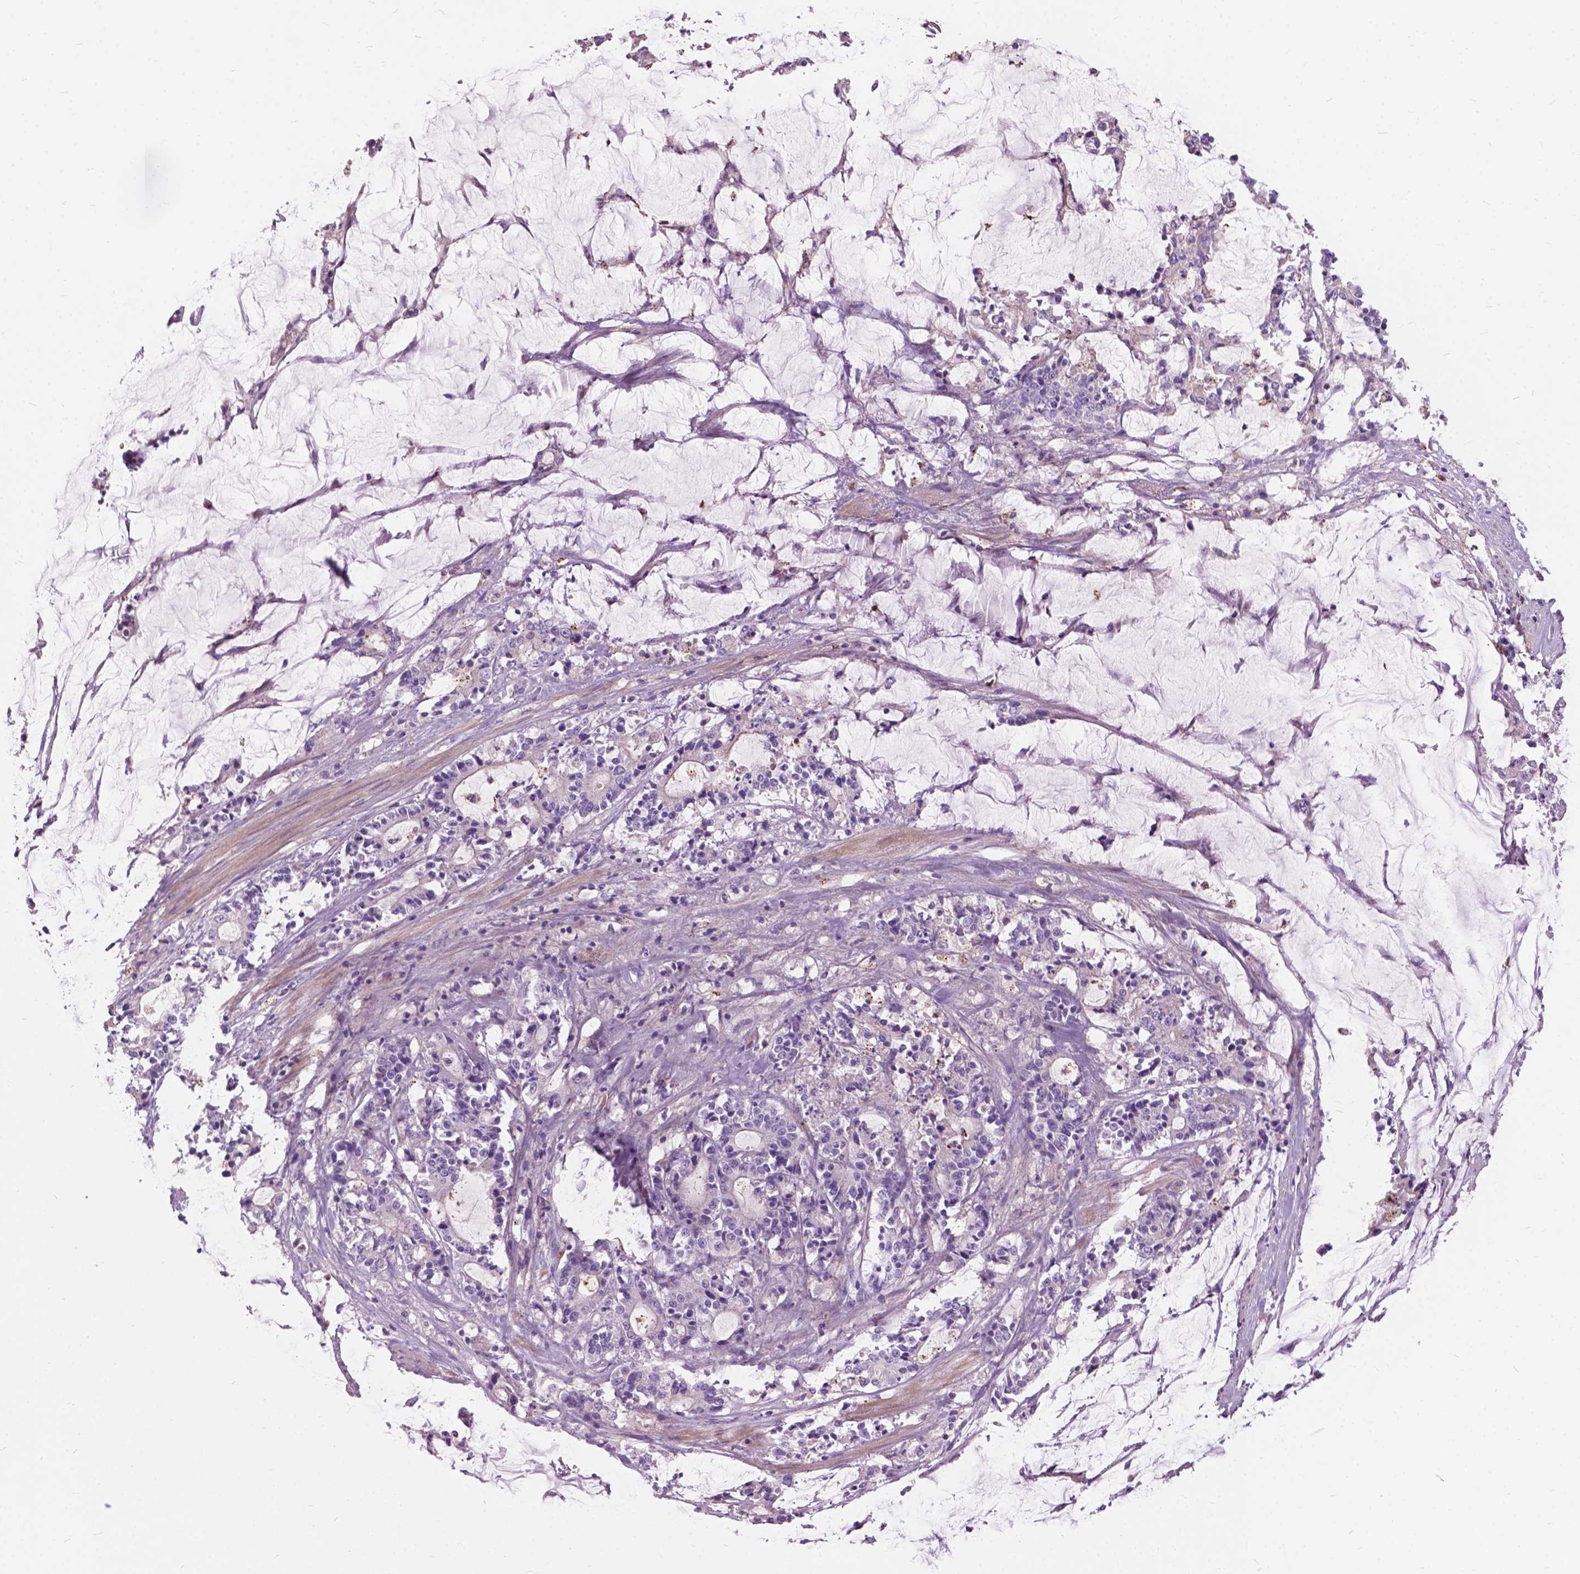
{"staining": {"intensity": "negative", "quantity": "none", "location": "none"}, "tissue": "stomach cancer", "cell_type": "Tumor cells", "image_type": "cancer", "snomed": [{"axis": "morphology", "description": "Adenocarcinoma, NOS"}, {"axis": "topography", "description": "Stomach, upper"}], "caption": "This is a photomicrograph of immunohistochemistry staining of stomach cancer, which shows no positivity in tumor cells. (Immunohistochemistry, brightfield microscopy, high magnification).", "gene": "PRR35", "patient": {"sex": "male", "age": 68}}